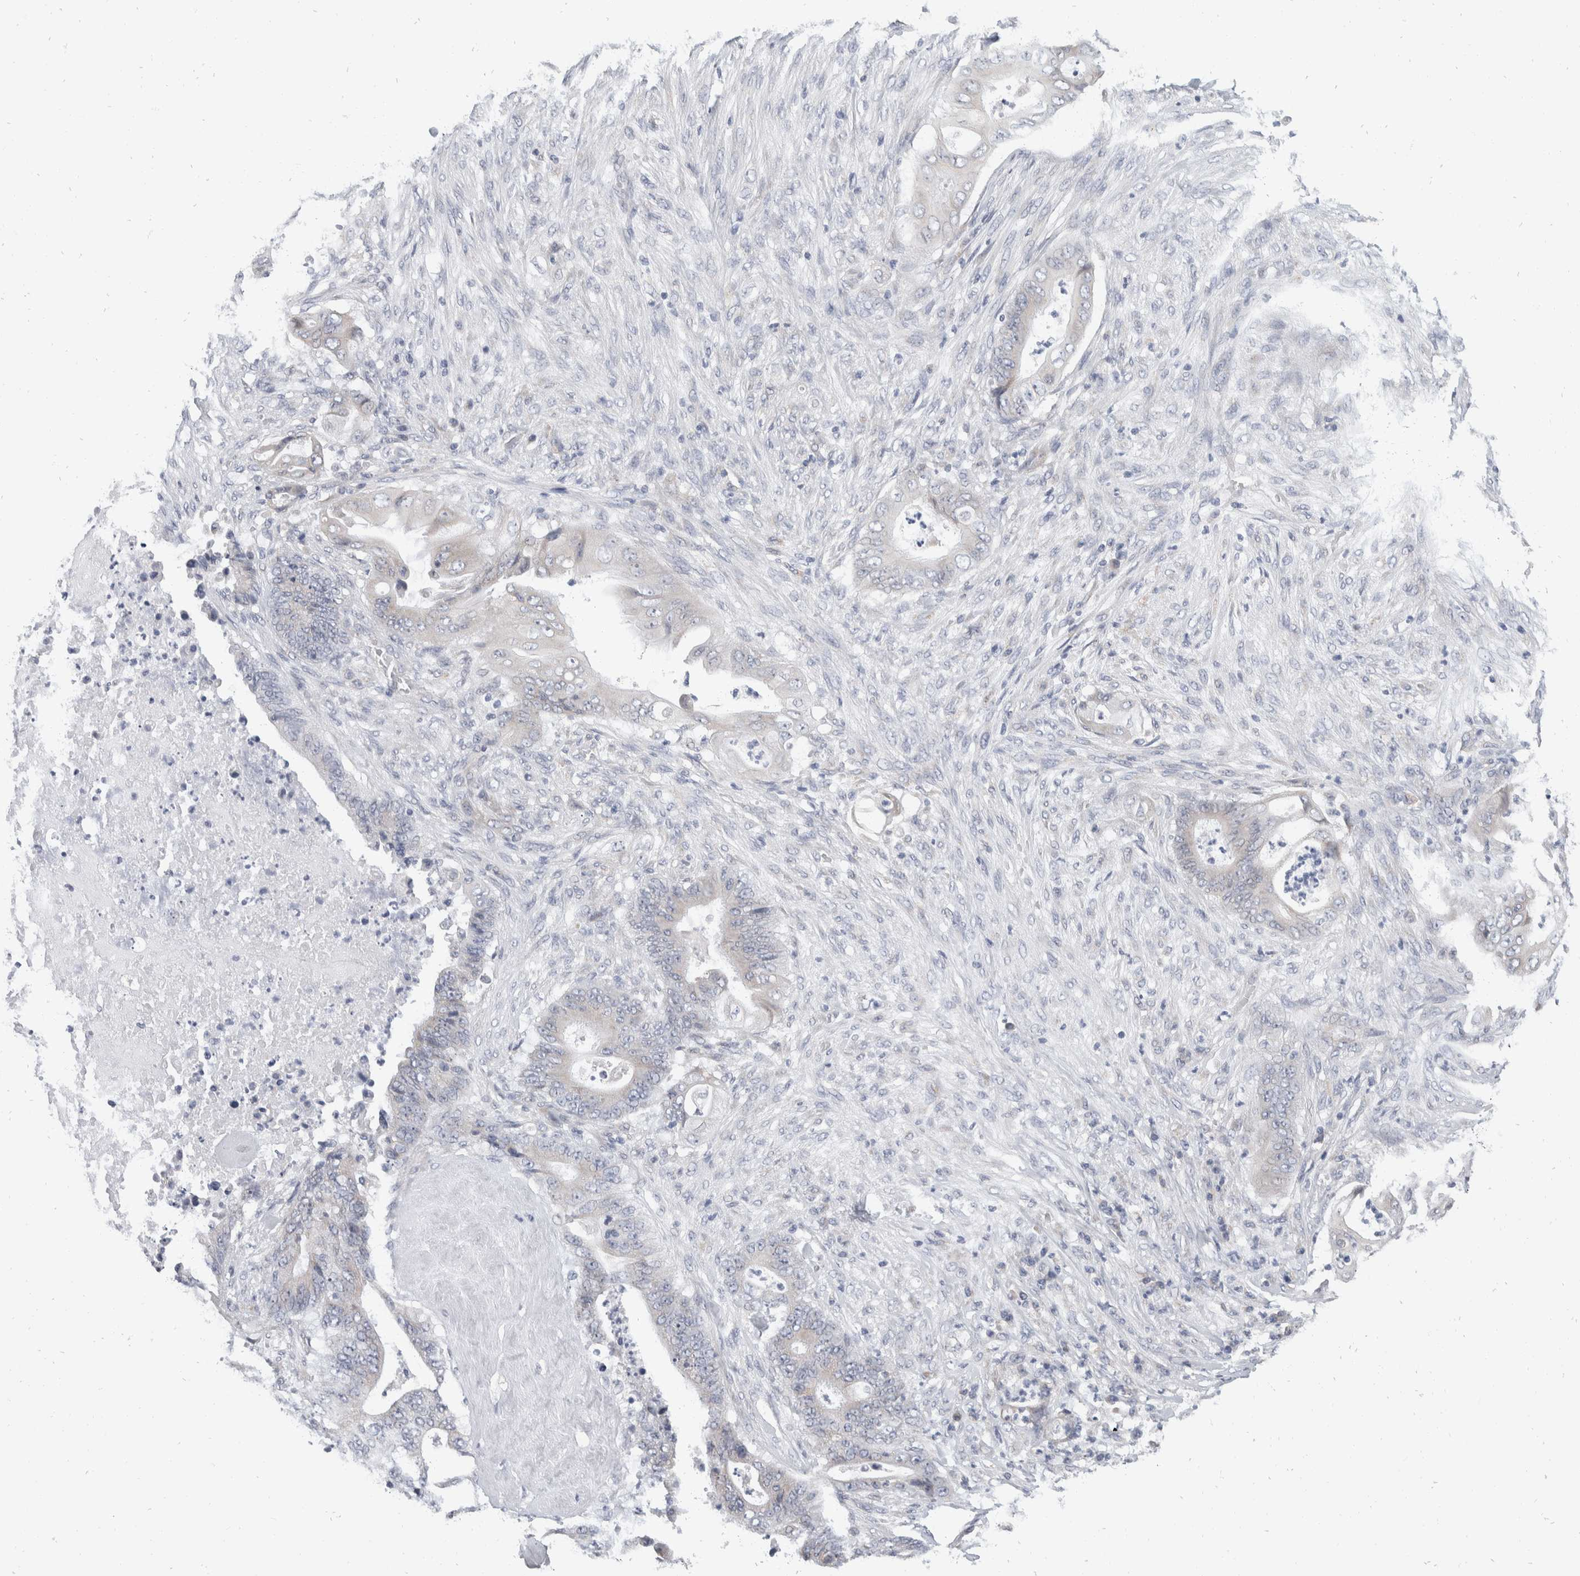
{"staining": {"intensity": "negative", "quantity": "none", "location": "none"}, "tissue": "stomach cancer", "cell_type": "Tumor cells", "image_type": "cancer", "snomed": [{"axis": "morphology", "description": "Adenocarcinoma, NOS"}, {"axis": "topography", "description": "Stomach"}], "caption": "High power microscopy image of an immunohistochemistry (IHC) micrograph of stomach cancer, revealing no significant expression in tumor cells. (DAB (3,3'-diaminobenzidine) IHC with hematoxylin counter stain).", "gene": "TMEM245", "patient": {"sex": "female", "age": 73}}